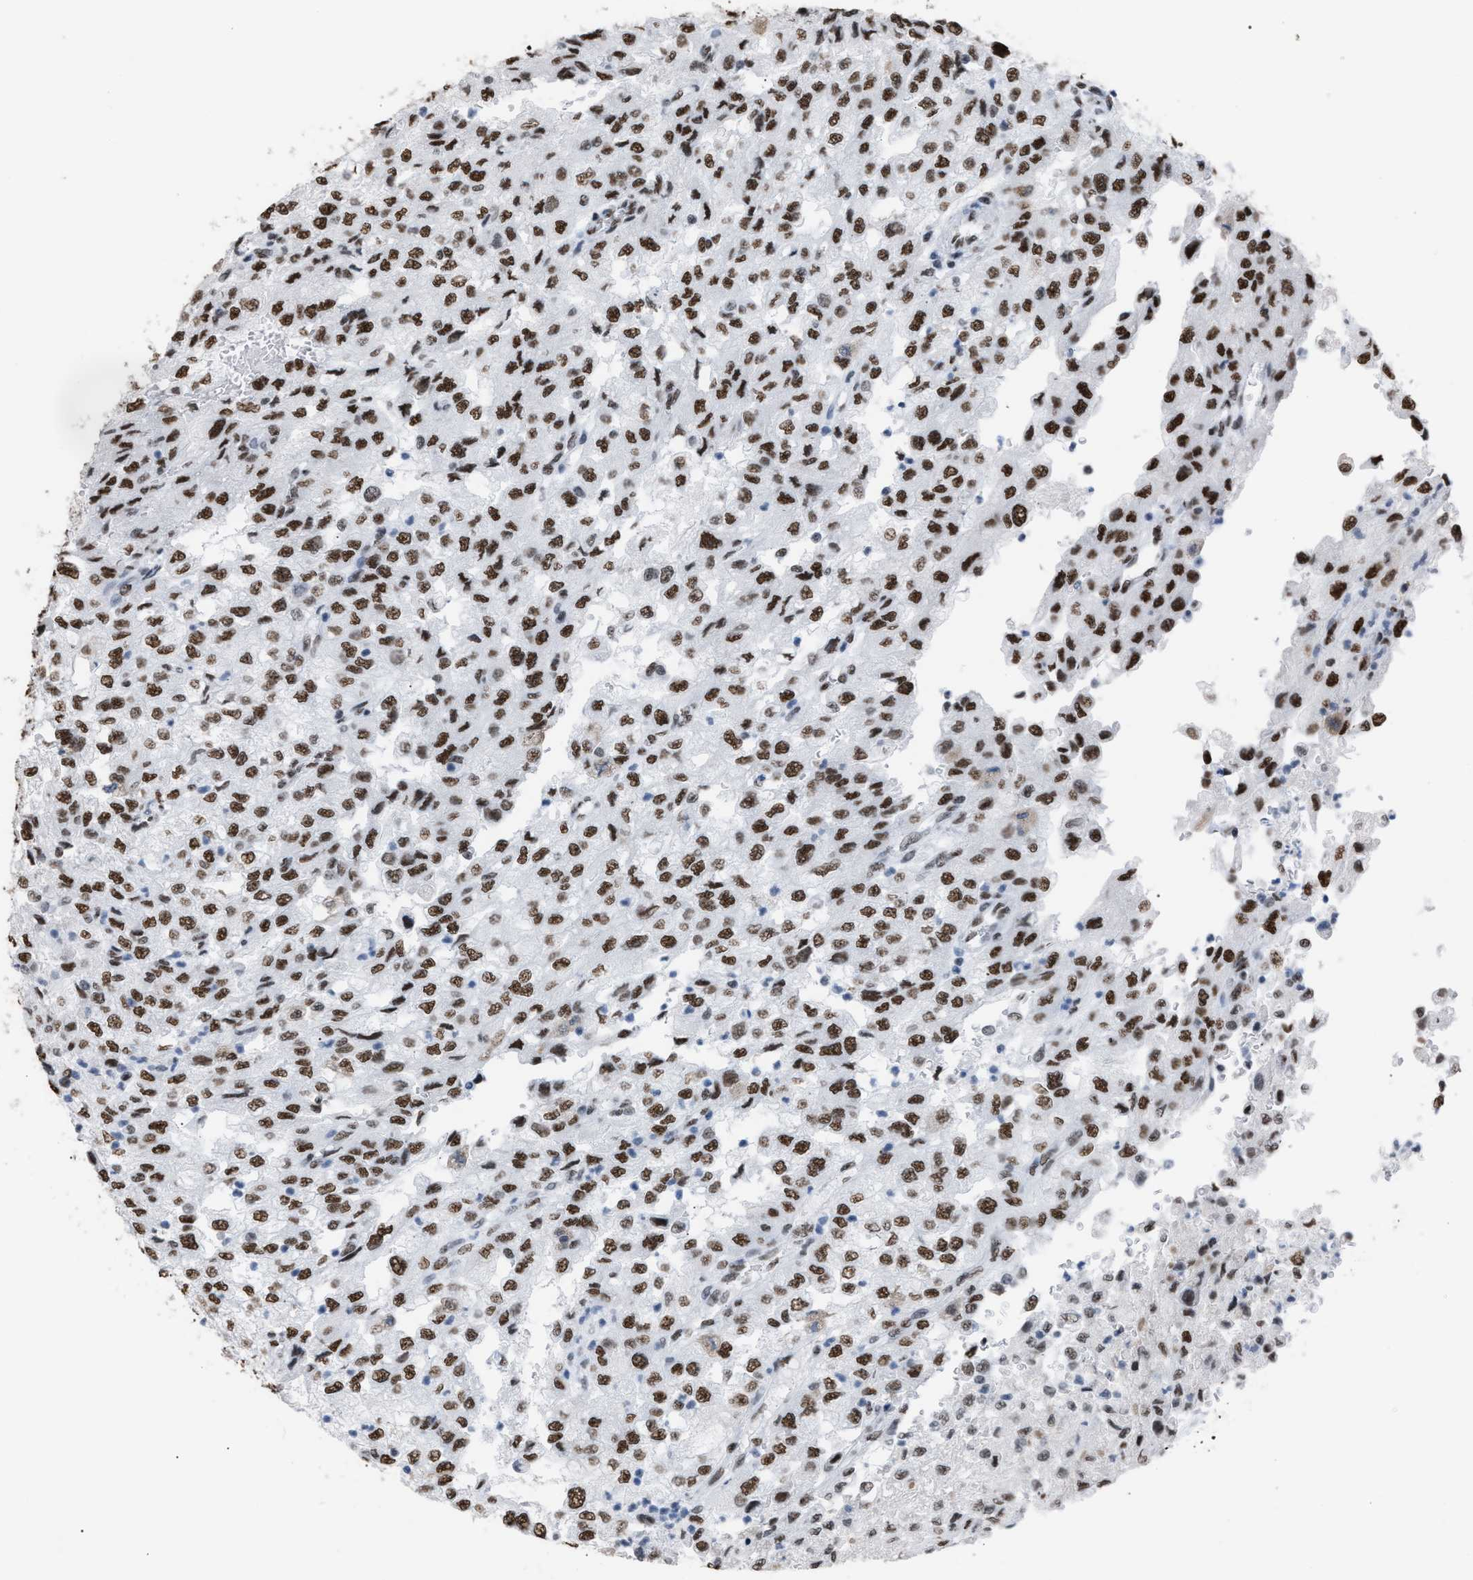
{"staining": {"intensity": "strong", "quantity": ">75%", "location": "nuclear"}, "tissue": "renal cancer", "cell_type": "Tumor cells", "image_type": "cancer", "snomed": [{"axis": "morphology", "description": "Adenocarcinoma, NOS"}, {"axis": "topography", "description": "Kidney"}], "caption": "Renal adenocarcinoma stained for a protein displays strong nuclear positivity in tumor cells.", "gene": "CCAR2", "patient": {"sex": "female", "age": 54}}